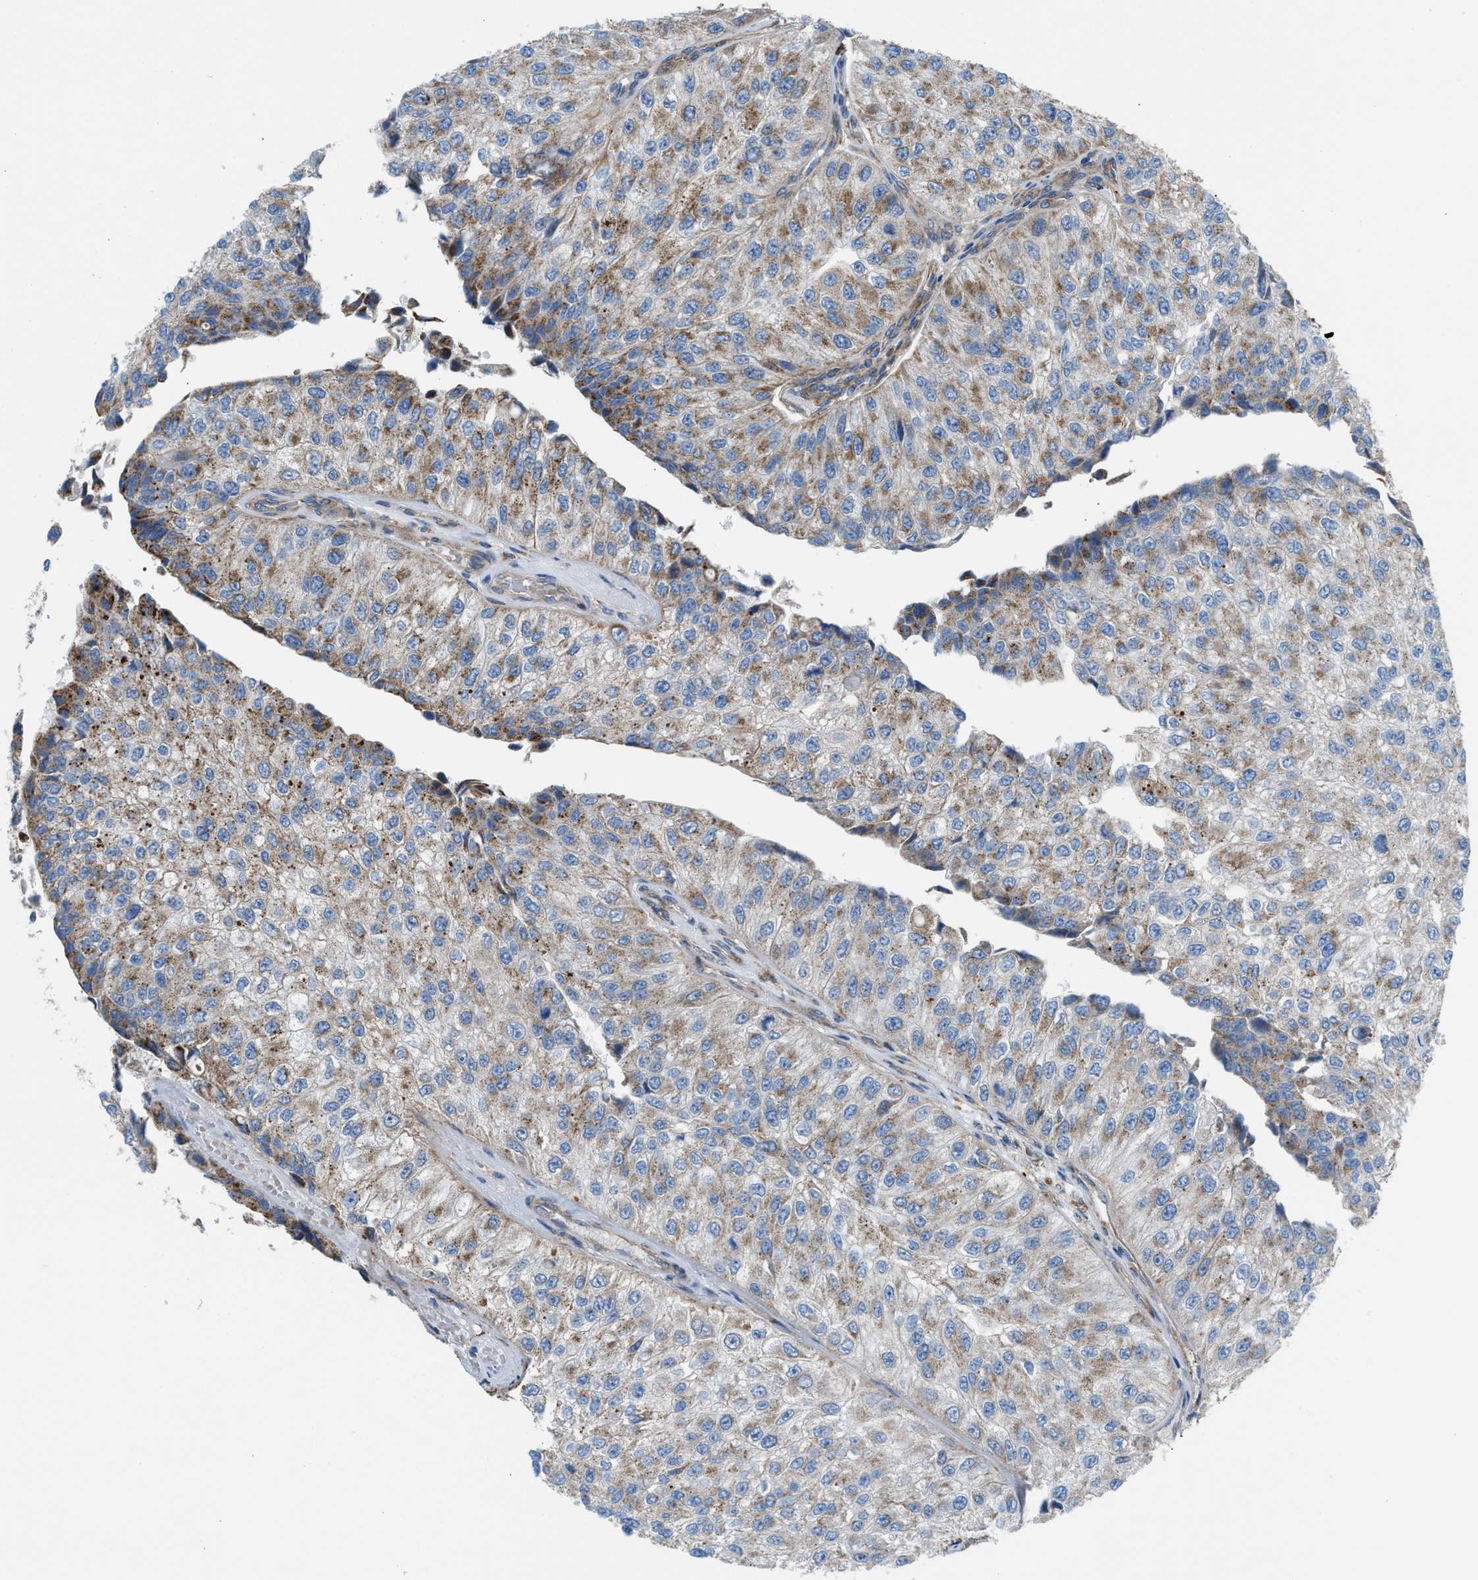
{"staining": {"intensity": "weak", "quantity": ">75%", "location": "cytoplasmic/membranous"}, "tissue": "urothelial cancer", "cell_type": "Tumor cells", "image_type": "cancer", "snomed": [{"axis": "morphology", "description": "Urothelial carcinoma, High grade"}, {"axis": "topography", "description": "Kidney"}, {"axis": "topography", "description": "Urinary bladder"}], "caption": "Urothelial cancer was stained to show a protein in brown. There is low levels of weak cytoplasmic/membranous staining in about >75% of tumor cells. (DAB = brown stain, brightfield microscopy at high magnification).", "gene": "SLC10A3", "patient": {"sex": "male", "age": 77}}